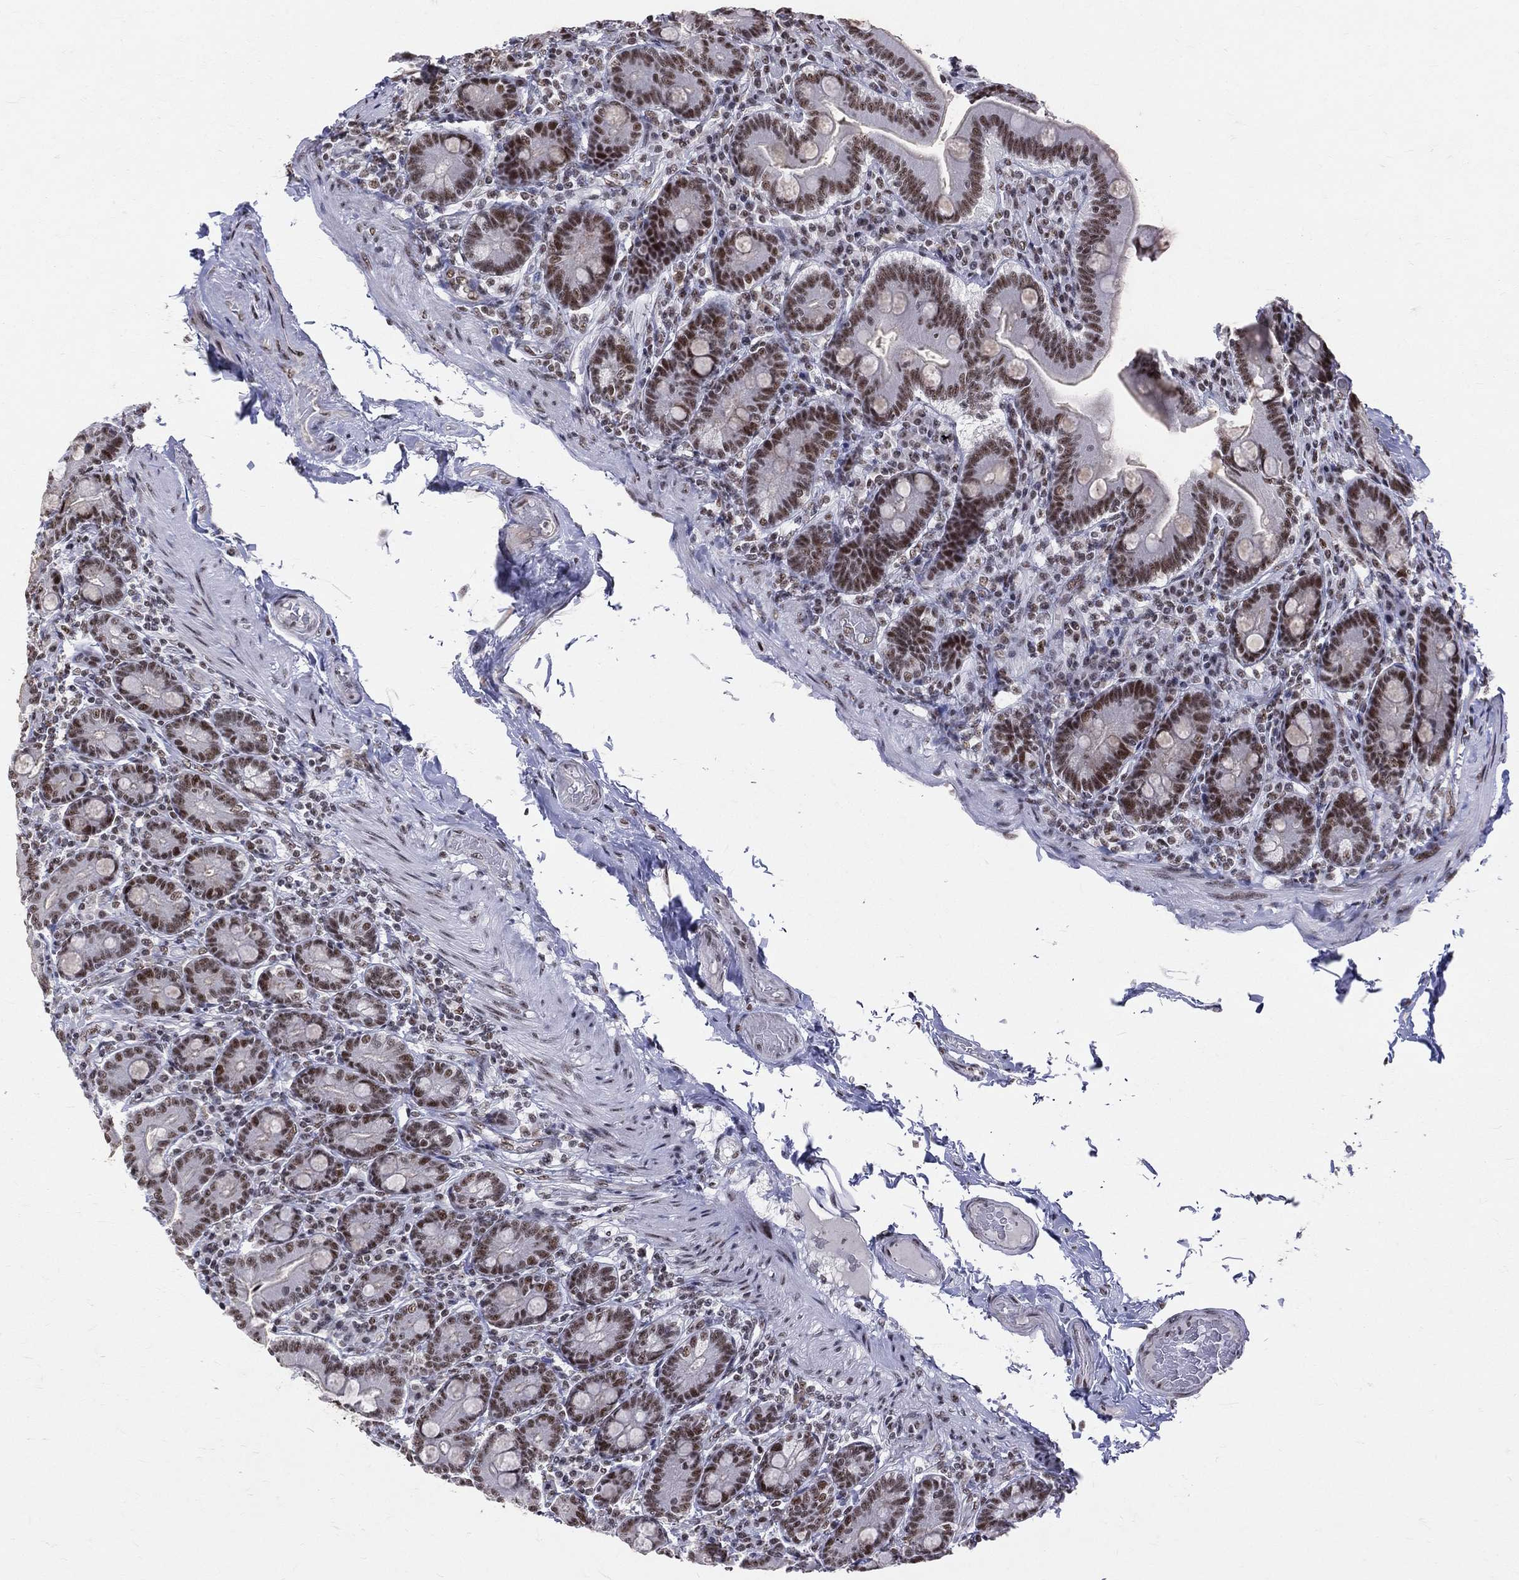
{"staining": {"intensity": "moderate", "quantity": ">75%", "location": "nuclear"}, "tissue": "small intestine", "cell_type": "Glandular cells", "image_type": "normal", "snomed": [{"axis": "morphology", "description": "Normal tissue, NOS"}, {"axis": "topography", "description": "Small intestine"}], "caption": "Glandular cells demonstrate medium levels of moderate nuclear expression in about >75% of cells in unremarkable human small intestine.", "gene": "CDK7", "patient": {"sex": "male", "age": 66}}